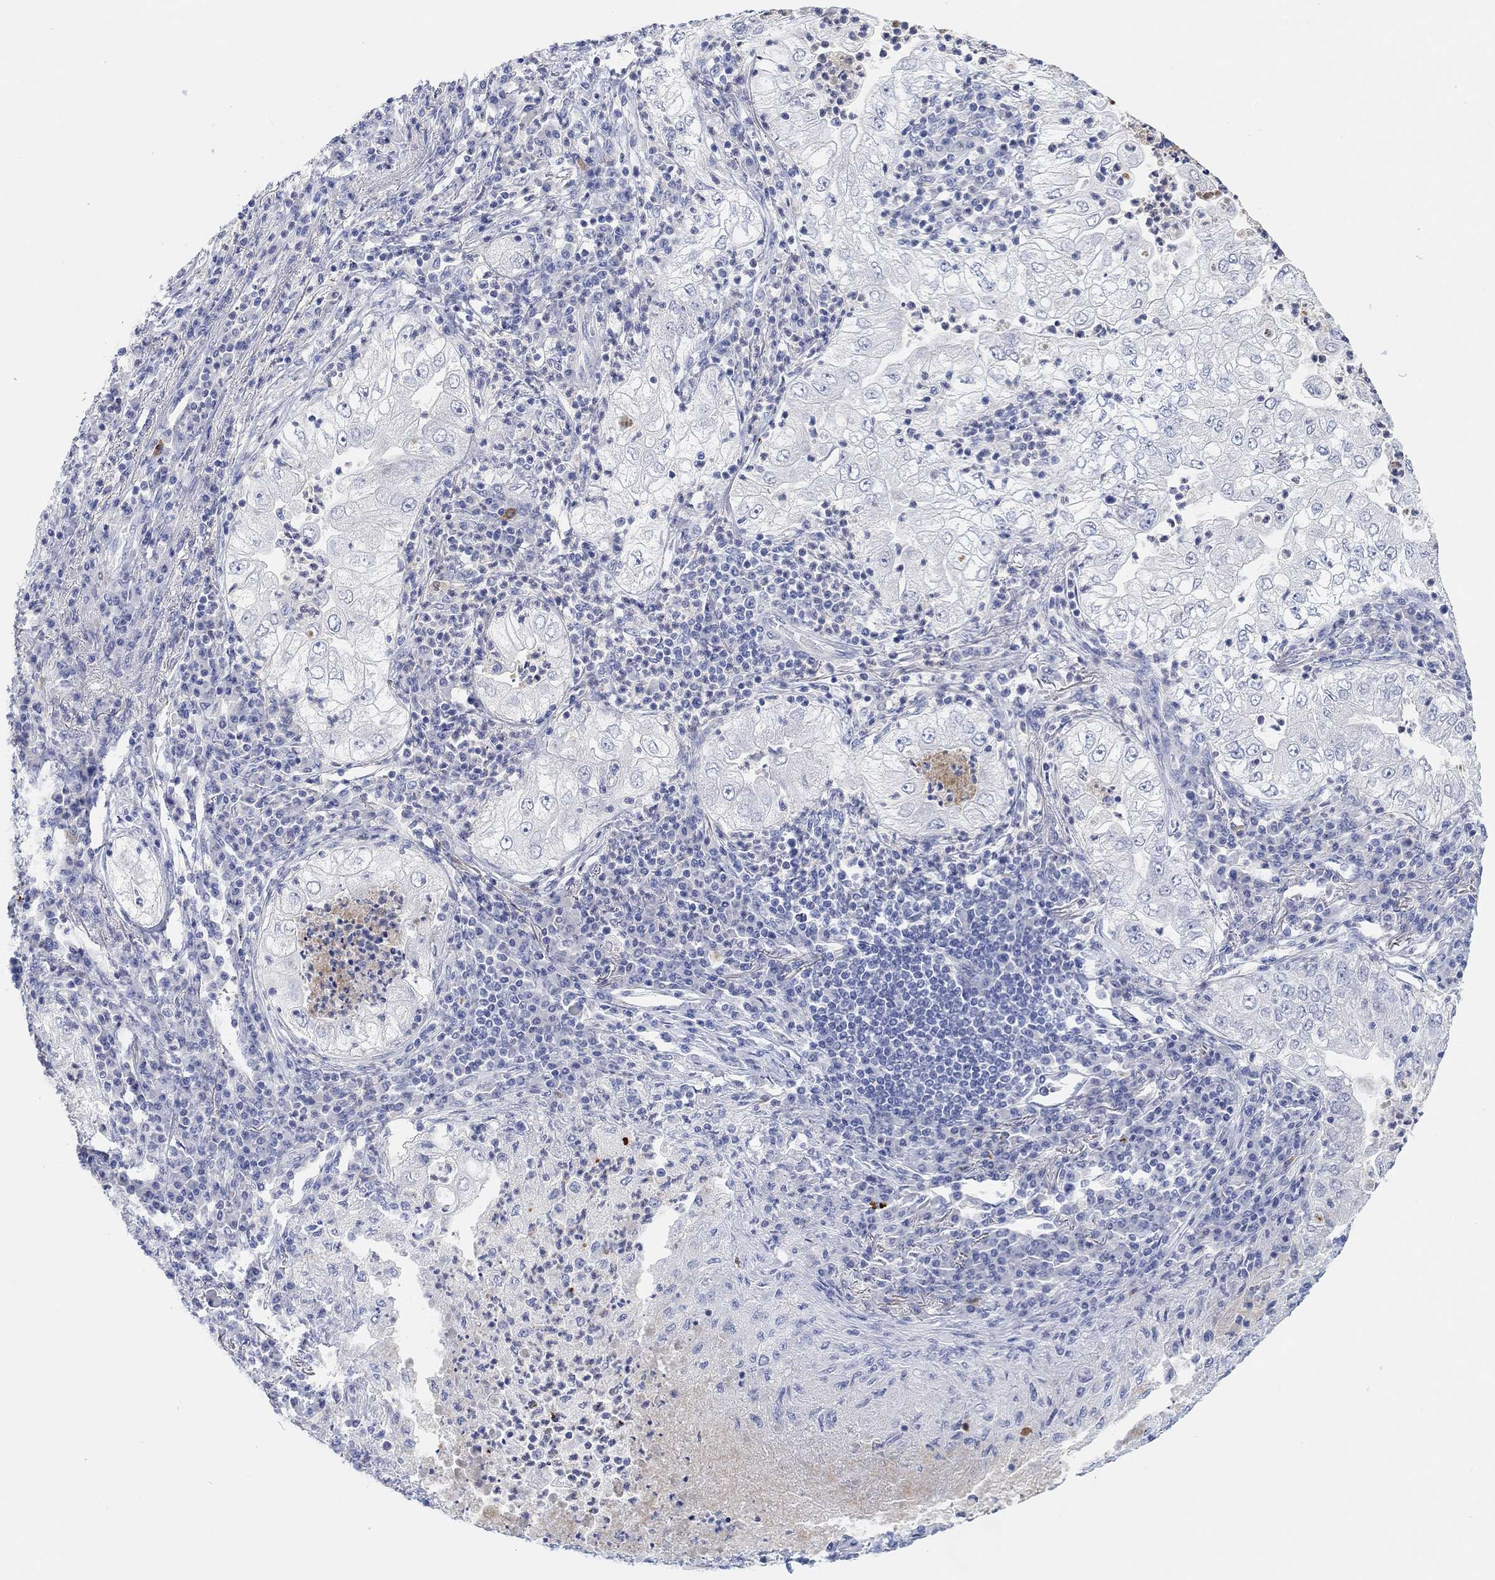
{"staining": {"intensity": "negative", "quantity": "none", "location": "none"}, "tissue": "lung cancer", "cell_type": "Tumor cells", "image_type": "cancer", "snomed": [{"axis": "morphology", "description": "Adenocarcinoma, NOS"}, {"axis": "topography", "description": "Lung"}], "caption": "The immunohistochemistry (IHC) photomicrograph has no significant expression in tumor cells of adenocarcinoma (lung) tissue. (DAB IHC, high magnification).", "gene": "VAT1L", "patient": {"sex": "female", "age": 73}}